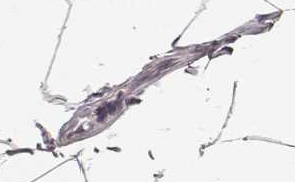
{"staining": {"intensity": "negative", "quantity": "none", "location": "none"}, "tissue": "breast", "cell_type": "Adipocytes", "image_type": "normal", "snomed": [{"axis": "morphology", "description": "Normal tissue, NOS"}, {"axis": "topography", "description": "Breast"}], "caption": "Immunohistochemical staining of benign human breast reveals no significant positivity in adipocytes.", "gene": "SPATA24", "patient": {"sex": "female", "age": 32}}